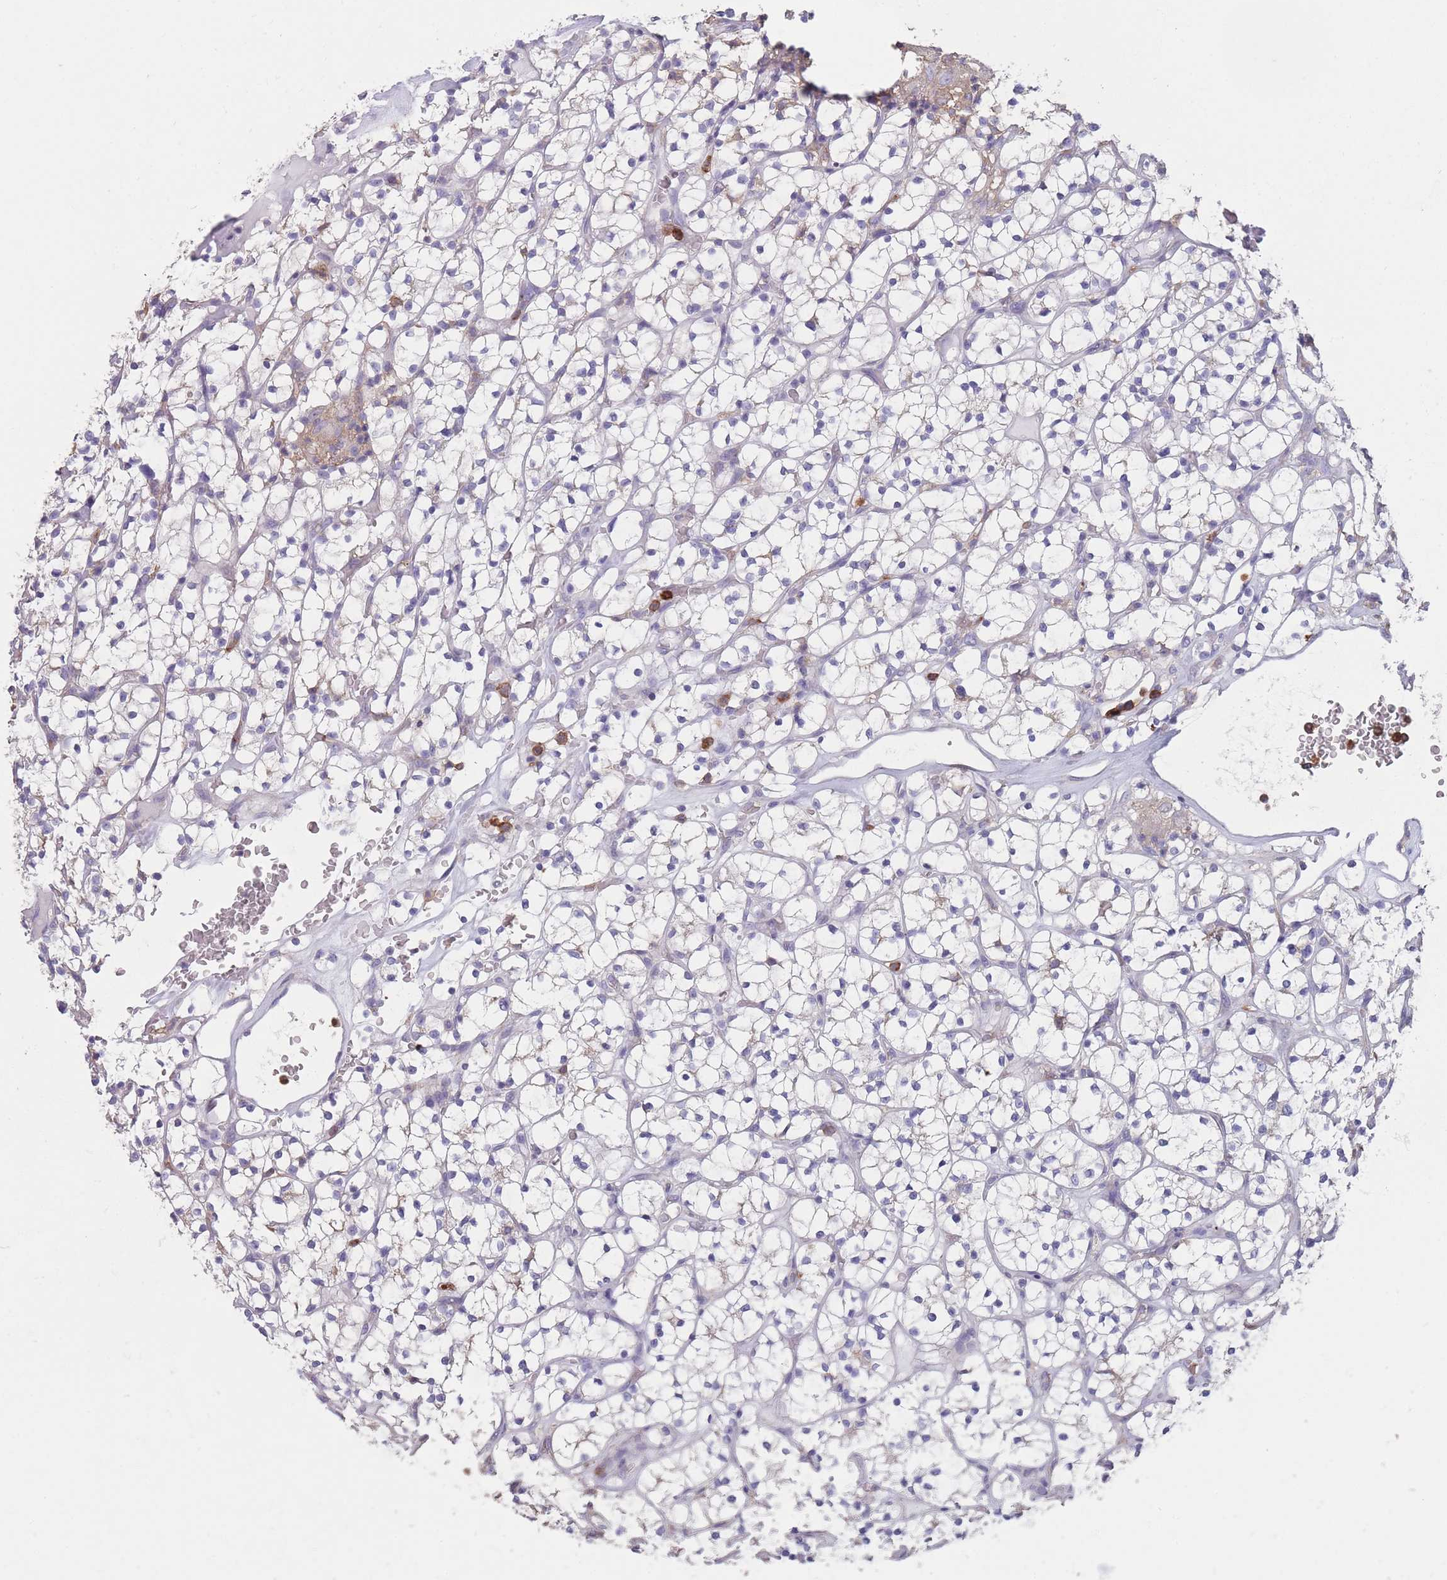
{"staining": {"intensity": "negative", "quantity": "none", "location": "none"}, "tissue": "renal cancer", "cell_type": "Tumor cells", "image_type": "cancer", "snomed": [{"axis": "morphology", "description": "Adenocarcinoma, NOS"}, {"axis": "topography", "description": "Kidney"}], "caption": "IHC photomicrograph of neoplastic tissue: adenocarcinoma (renal) stained with DAB (3,3'-diaminobenzidine) displays no significant protein expression in tumor cells. The staining was performed using DAB (3,3'-diaminobenzidine) to visualize the protein expression in brown, while the nuclei were stained in blue with hematoxylin (Magnification: 20x).", "gene": "CLEC12A", "patient": {"sex": "female", "age": 64}}